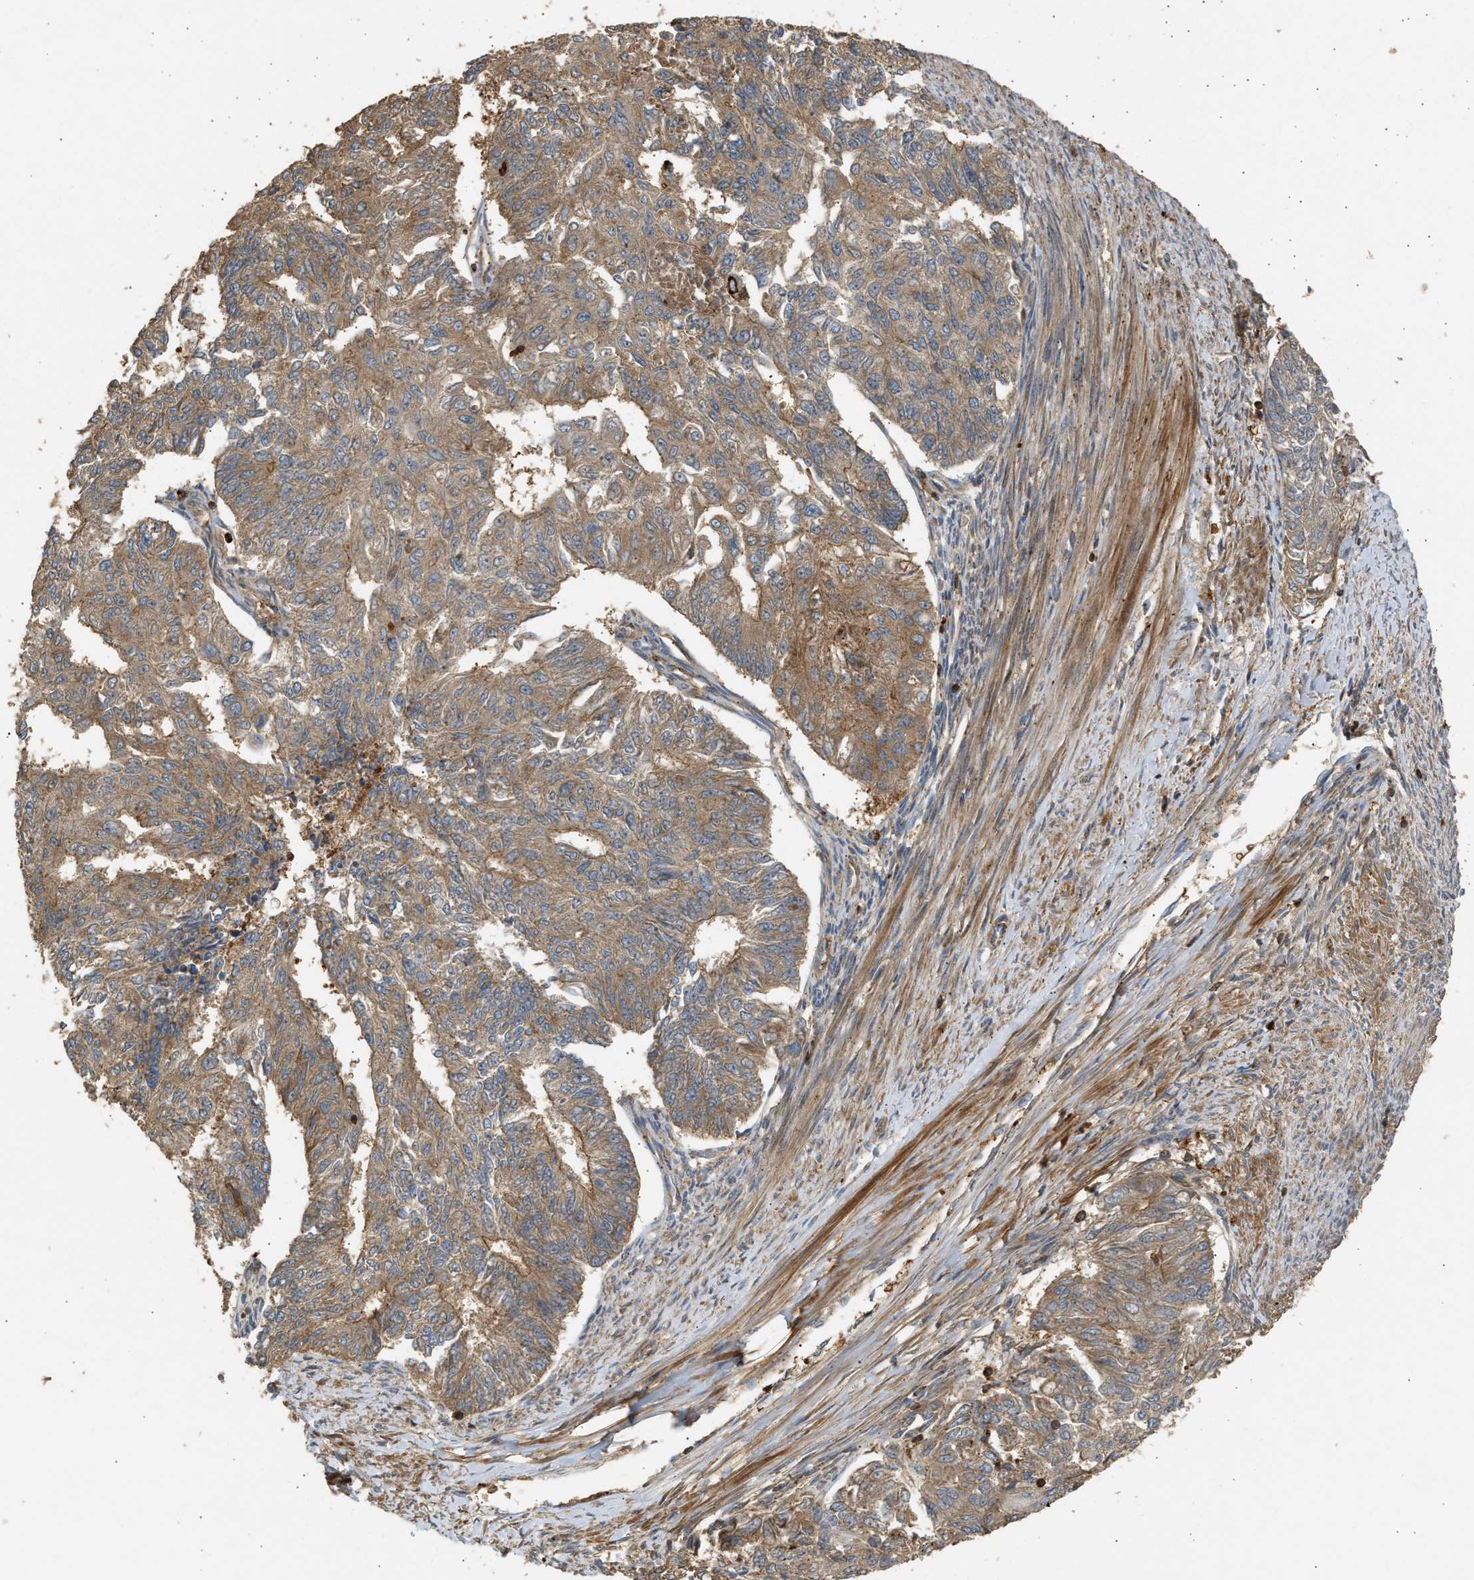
{"staining": {"intensity": "moderate", "quantity": ">75%", "location": "cytoplasmic/membranous"}, "tissue": "endometrial cancer", "cell_type": "Tumor cells", "image_type": "cancer", "snomed": [{"axis": "morphology", "description": "Adenocarcinoma, NOS"}, {"axis": "topography", "description": "Endometrium"}], "caption": "Immunohistochemistry (IHC) (DAB (3,3'-diaminobenzidine)) staining of endometrial cancer (adenocarcinoma) demonstrates moderate cytoplasmic/membranous protein positivity in approximately >75% of tumor cells. The staining is performed using DAB brown chromogen to label protein expression. The nuclei are counter-stained blue using hematoxylin.", "gene": "GOPC", "patient": {"sex": "female", "age": 32}}